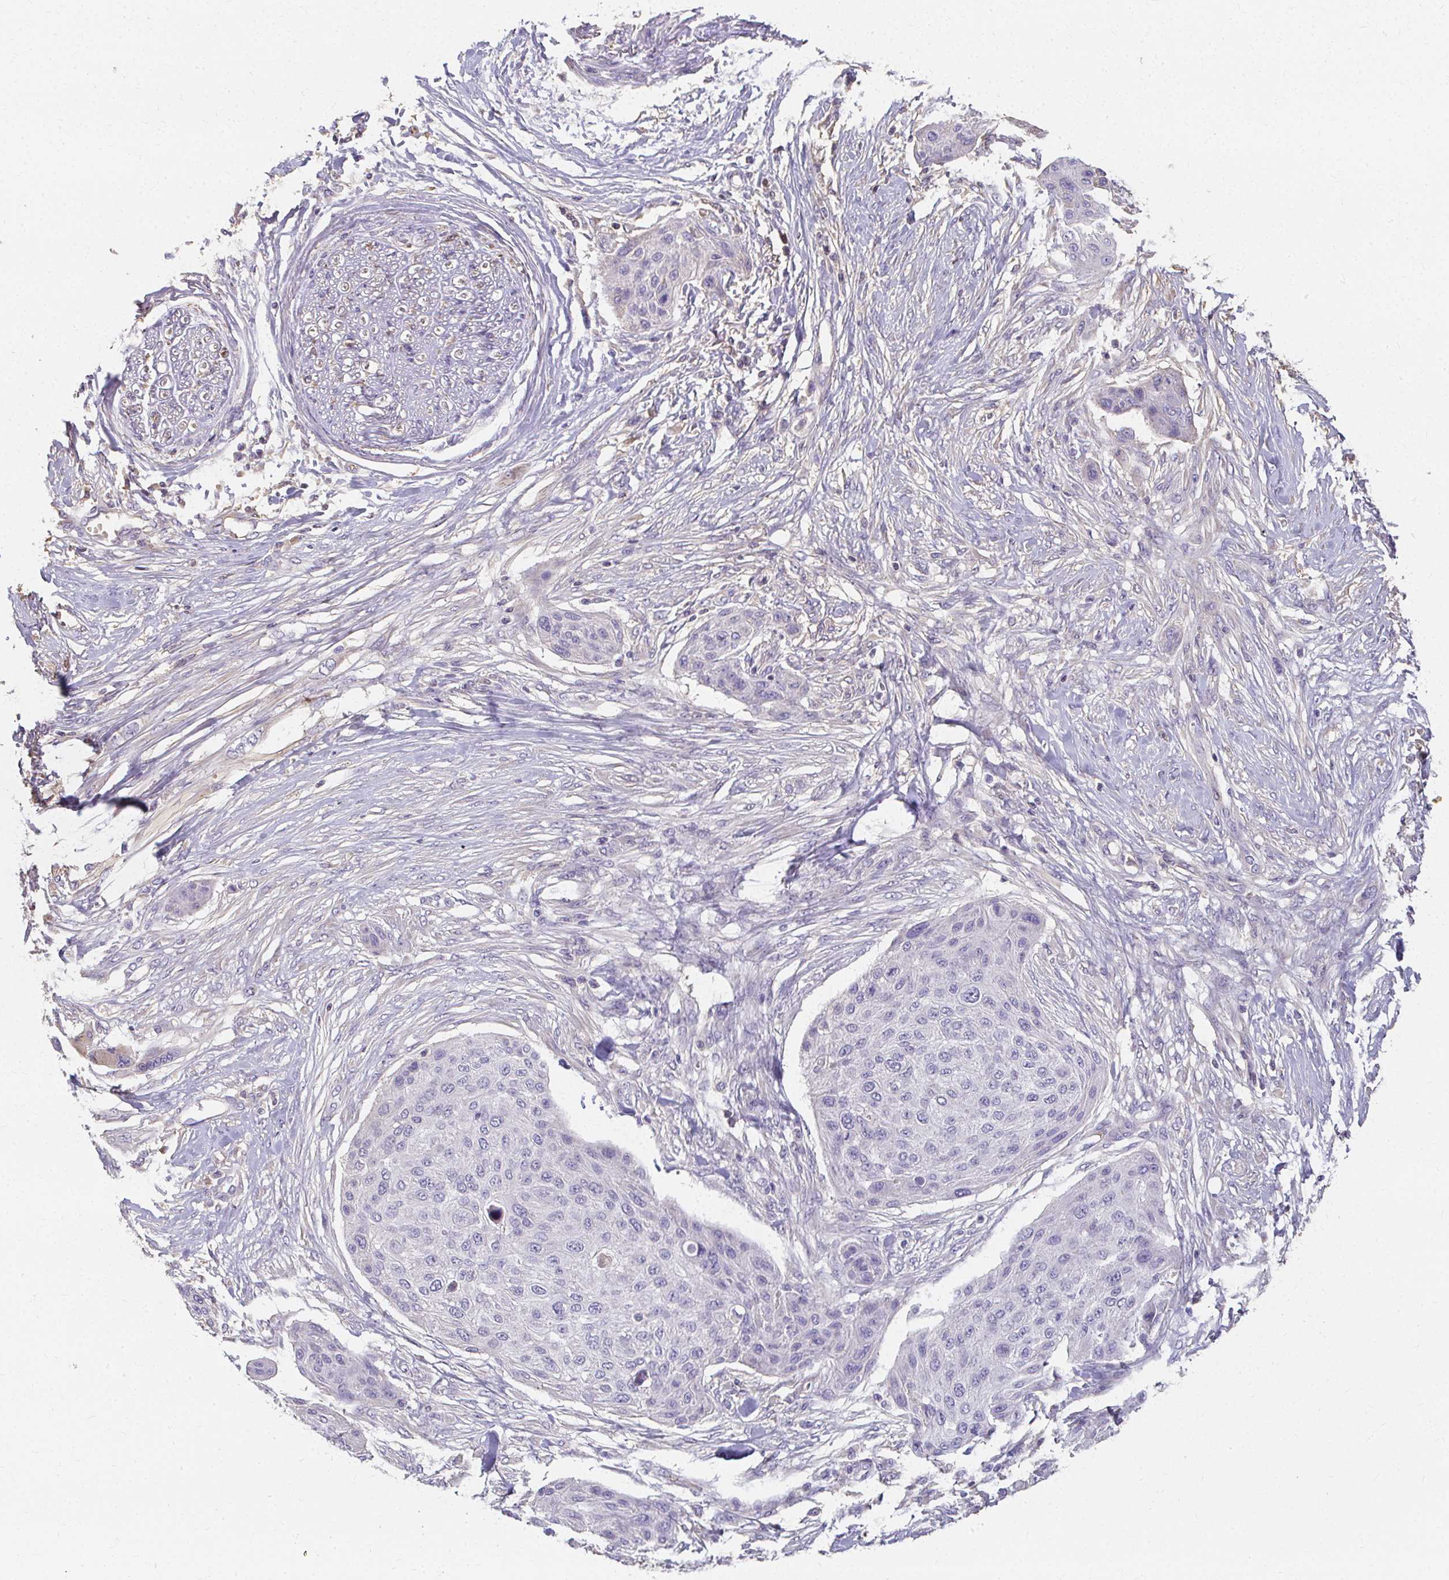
{"staining": {"intensity": "negative", "quantity": "none", "location": "none"}, "tissue": "skin cancer", "cell_type": "Tumor cells", "image_type": "cancer", "snomed": [{"axis": "morphology", "description": "Squamous cell carcinoma, NOS"}, {"axis": "topography", "description": "Skin"}], "caption": "The image reveals no staining of tumor cells in skin cancer (squamous cell carcinoma).", "gene": "LOXL4", "patient": {"sex": "female", "age": 87}}